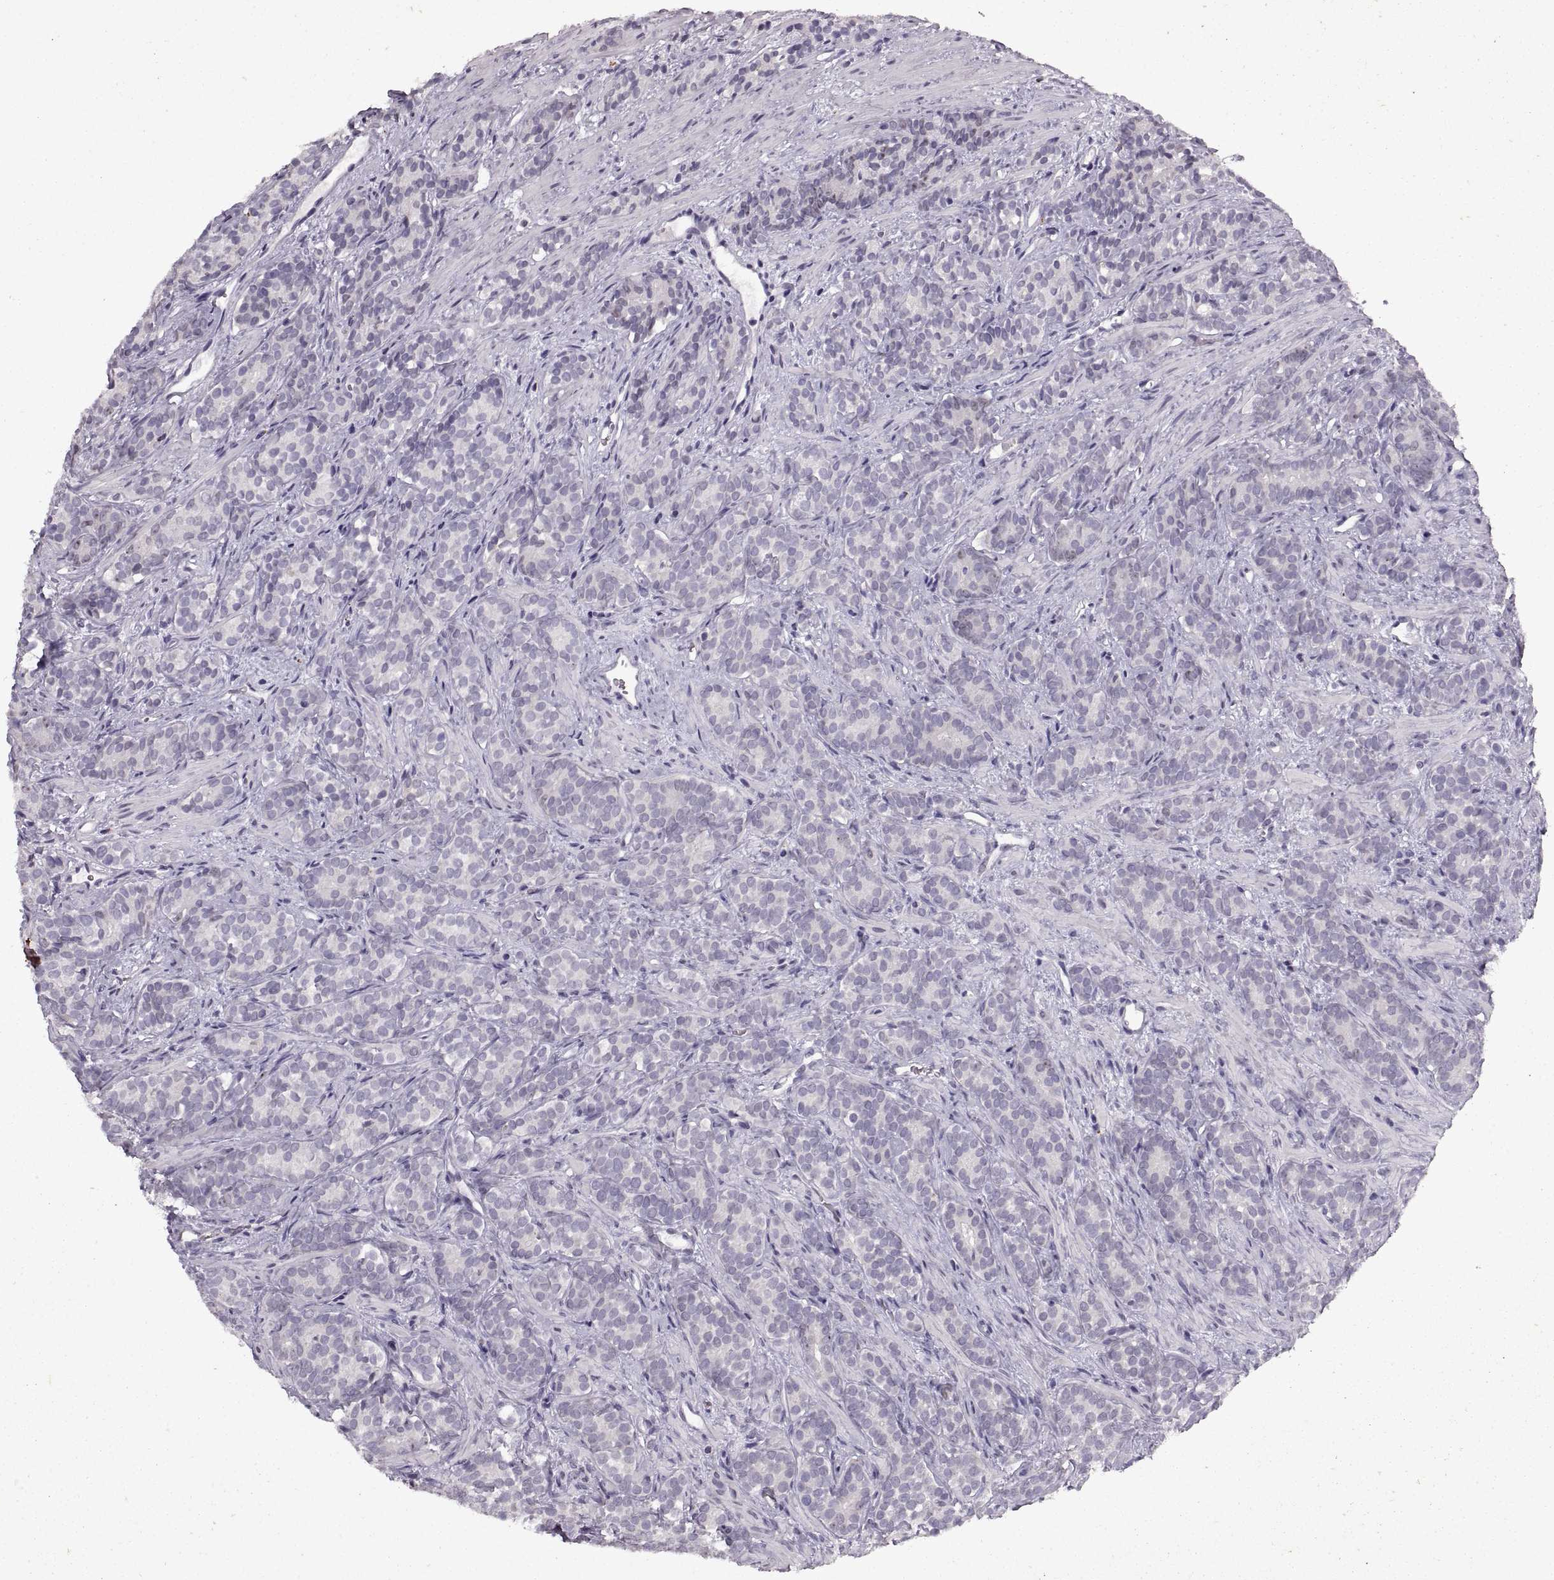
{"staining": {"intensity": "negative", "quantity": "none", "location": "none"}, "tissue": "prostate cancer", "cell_type": "Tumor cells", "image_type": "cancer", "snomed": [{"axis": "morphology", "description": "Adenocarcinoma, High grade"}, {"axis": "topography", "description": "Prostate"}], "caption": "DAB immunohistochemical staining of human prostate cancer demonstrates no significant expression in tumor cells.", "gene": "SINHCAF", "patient": {"sex": "male", "age": 84}}